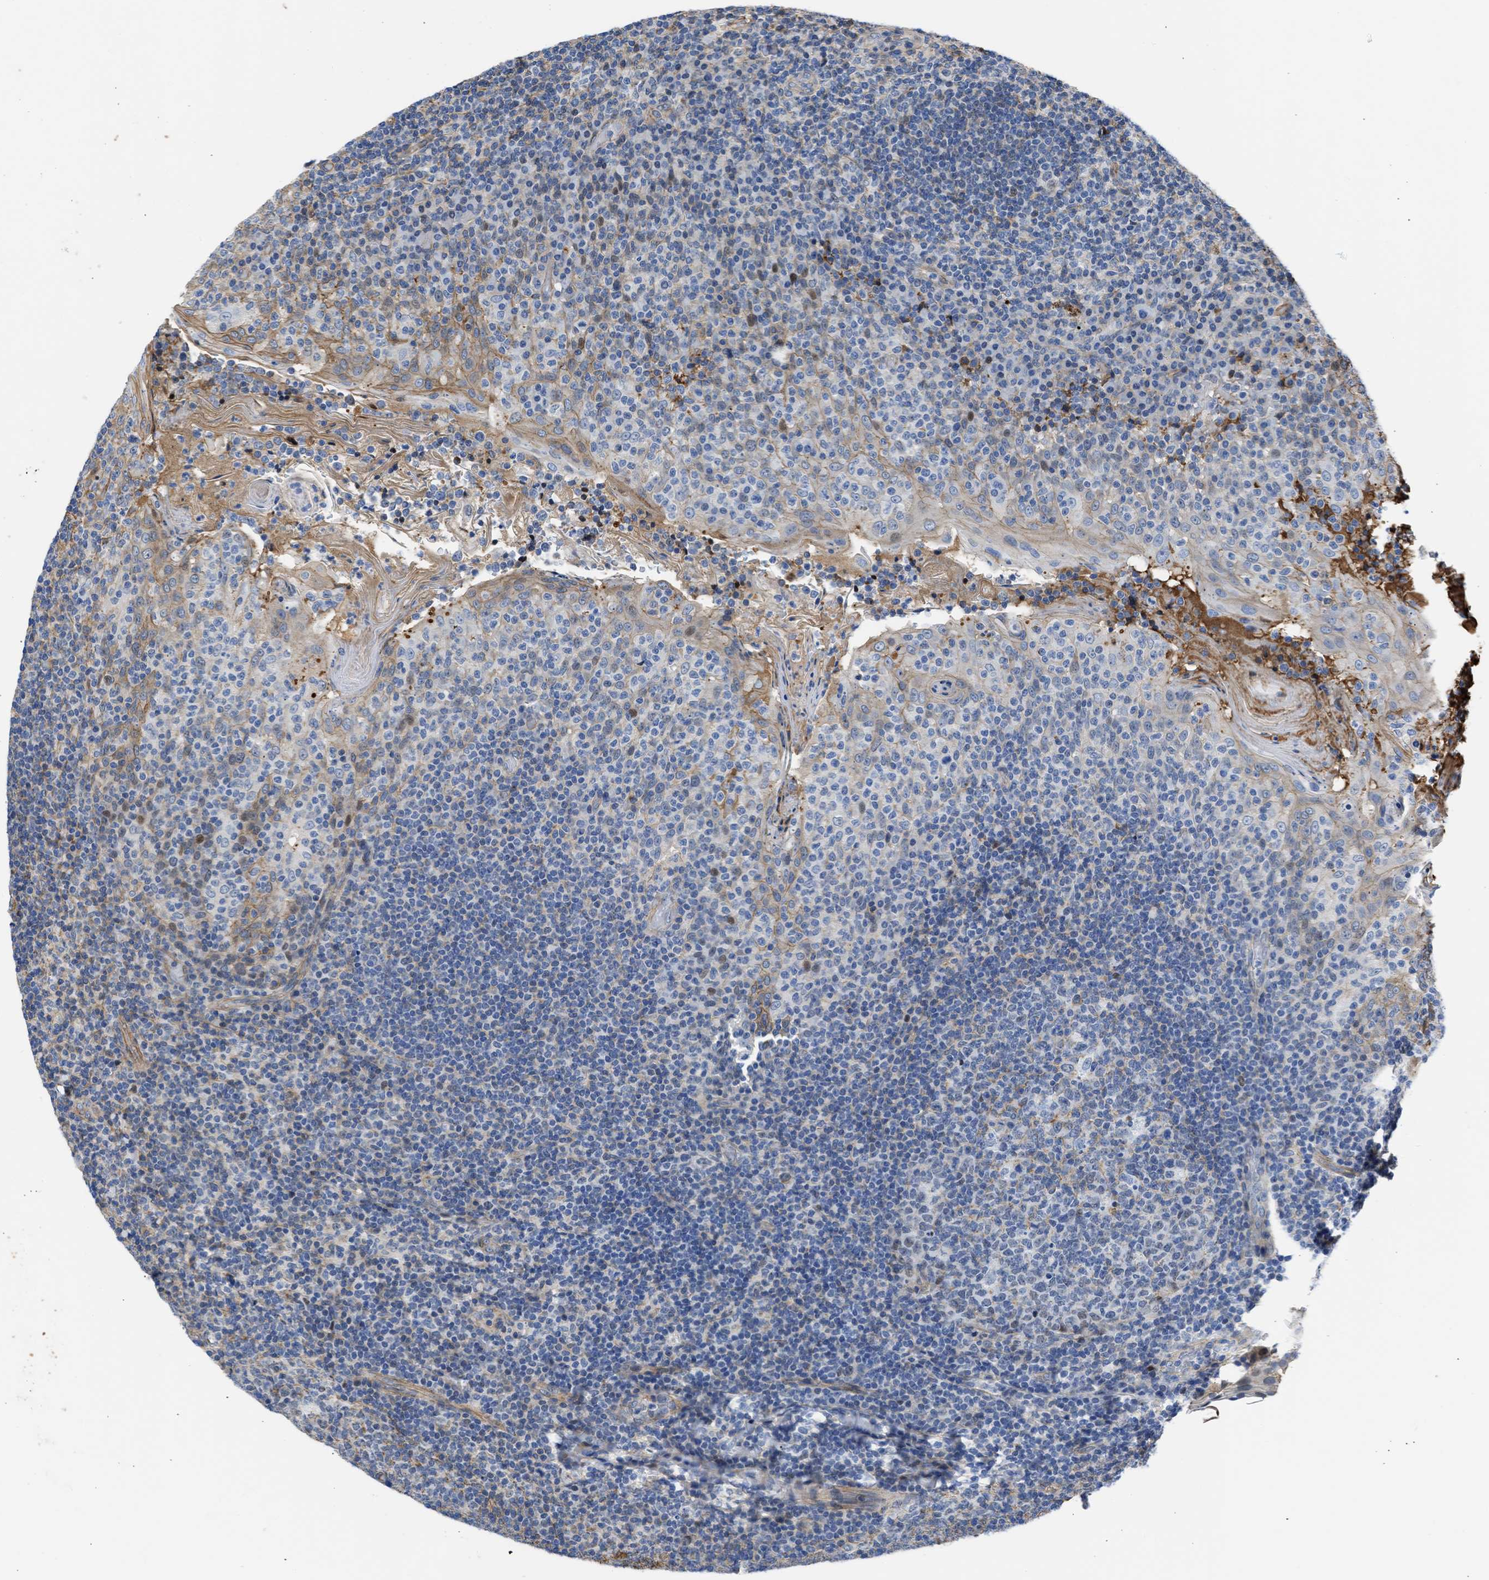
{"staining": {"intensity": "moderate", "quantity": "<25%", "location": "cytoplasmic/membranous"}, "tissue": "tonsil", "cell_type": "Germinal center cells", "image_type": "normal", "snomed": [{"axis": "morphology", "description": "Normal tissue, NOS"}, {"axis": "topography", "description": "Tonsil"}], "caption": "IHC histopathology image of benign tonsil stained for a protein (brown), which displays low levels of moderate cytoplasmic/membranous staining in about <25% of germinal center cells.", "gene": "MAS1L", "patient": {"sex": "female", "age": 19}}